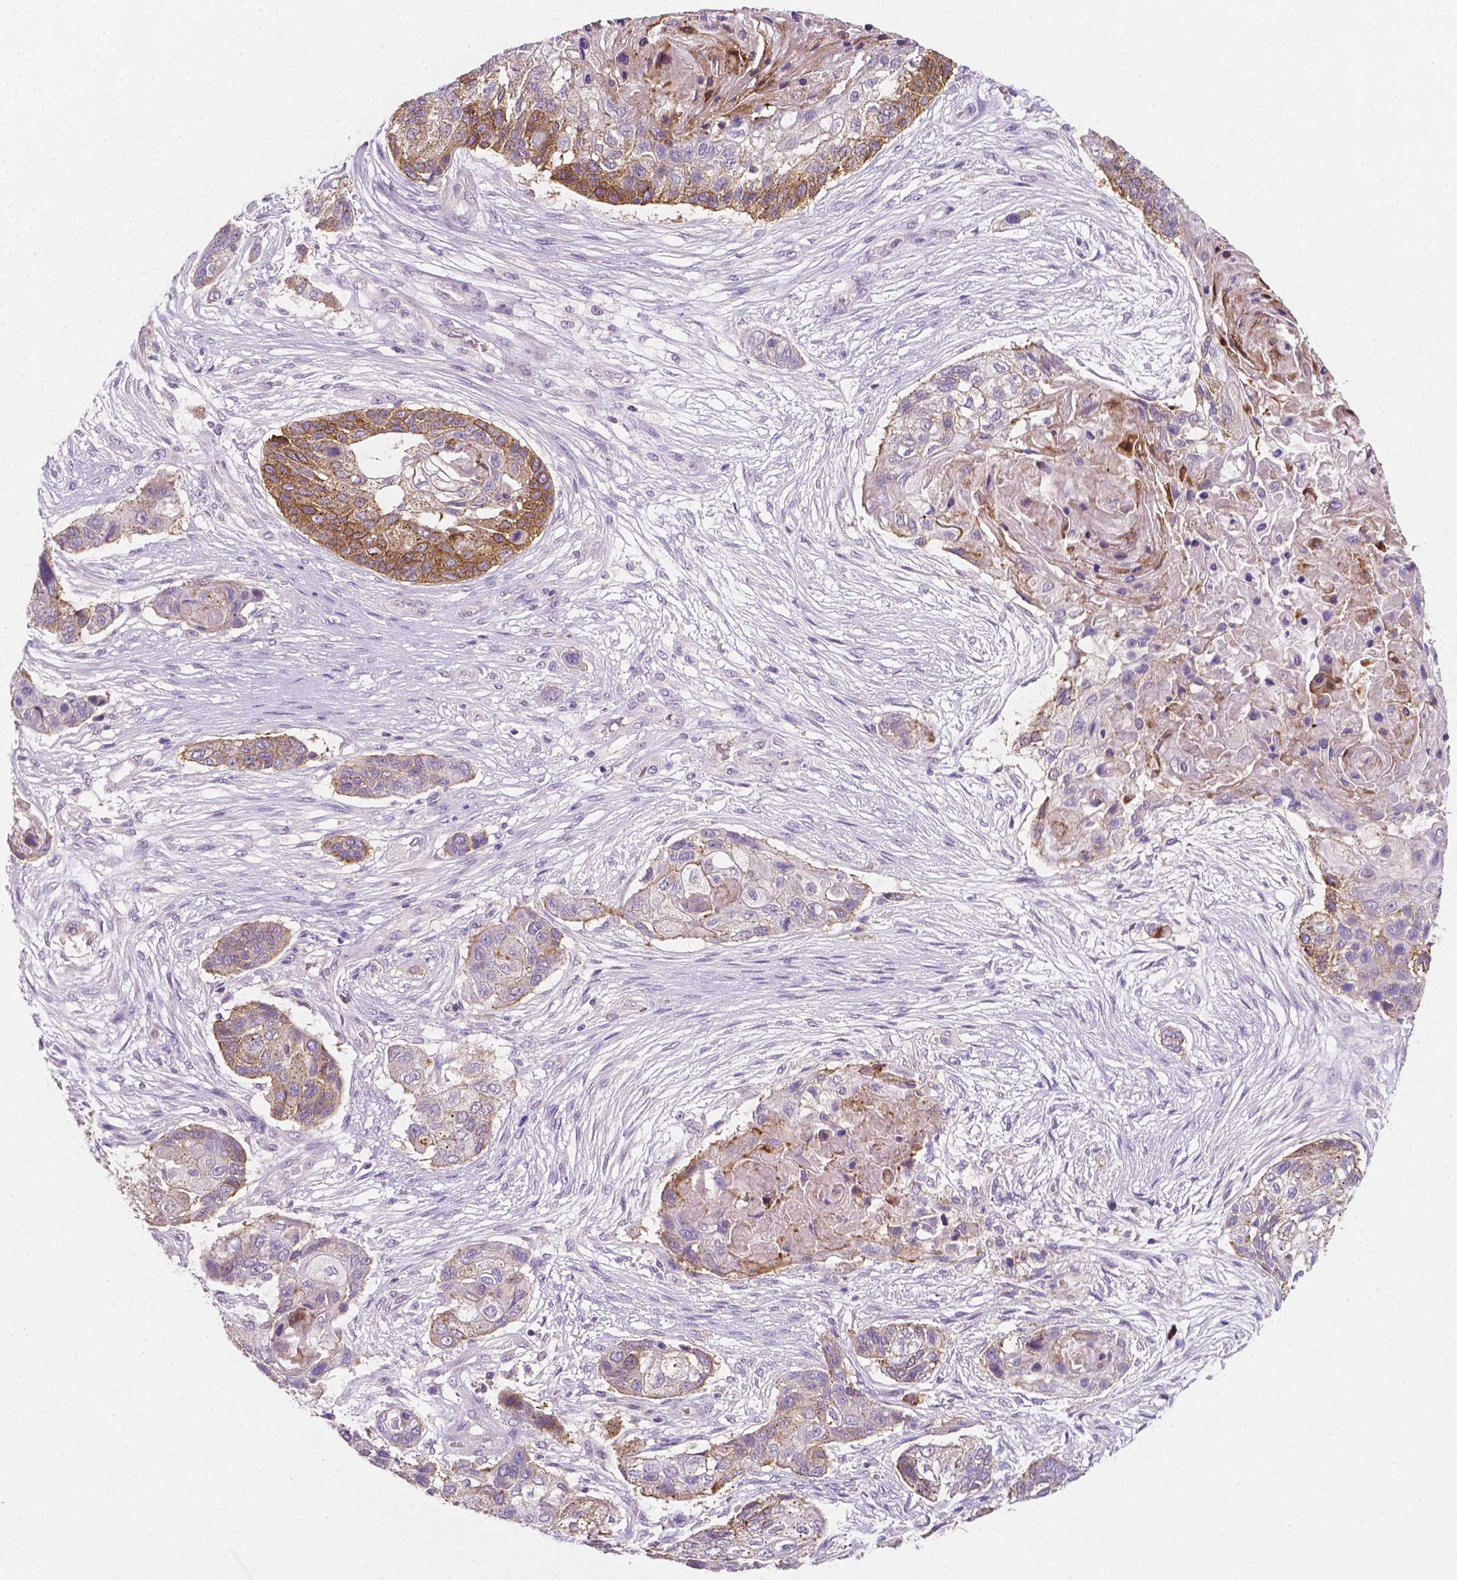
{"staining": {"intensity": "moderate", "quantity": "25%-75%", "location": "cytoplasmic/membranous"}, "tissue": "lung cancer", "cell_type": "Tumor cells", "image_type": "cancer", "snomed": [{"axis": "morphology", "description": "Squamous cell carcinoma, NOS"}, {"axis": "topography", "description": "Lung"}], "caption": "This is an image of immunohistochemistry (IHC) staining of lung cancer (squamous cell carcinoma), which shows moderate positivity in the cytoplasmic/membranous of tumor cells.", "gene": "EGFR", "patient": {"sex": "male", "age": 69}}